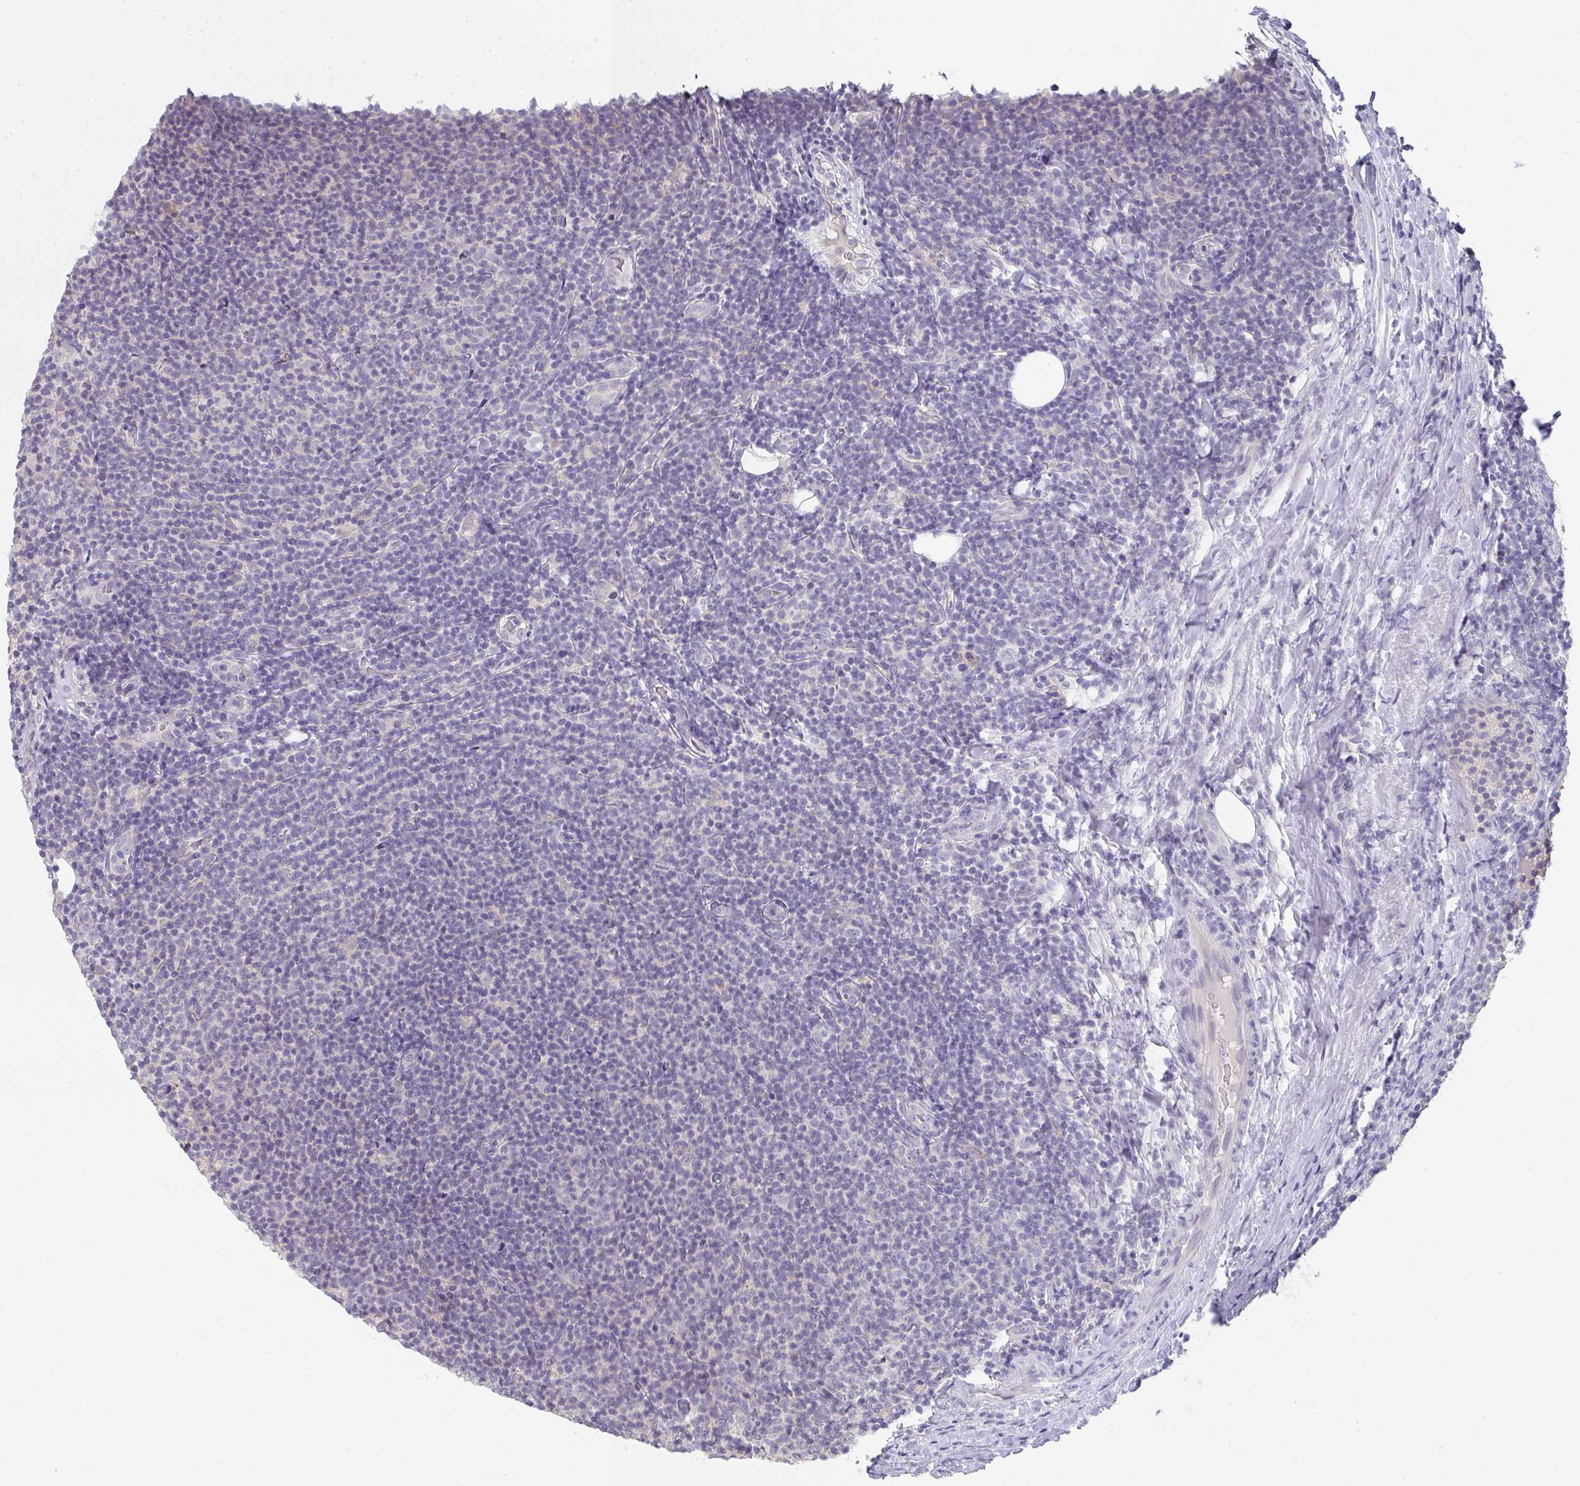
{"staining": {"intensity": "negative", "quantity": "none", "location": "none"}, "tissue": "lymphoma", "cell_type": "Tumor cells", "image_type": "cancer", "snomed": [{"axis": "morphology", "description": "Malignant lymphoma, non-Hodgkin's type, Low grade"}, {"axis": "topography", "description": "Lymph node"}], "caption": "Immunohistochemistry (IHC) micrograph of neoplastic tissue: low-grade malignant lymphoma, non-Hodgkin's type stained with DAB (3,3'-diaminobenzidine) displays no significant protein positivity in tumor cells.", "gene": "CHMP5", "patient": {"sex": "male", "age": 66}}